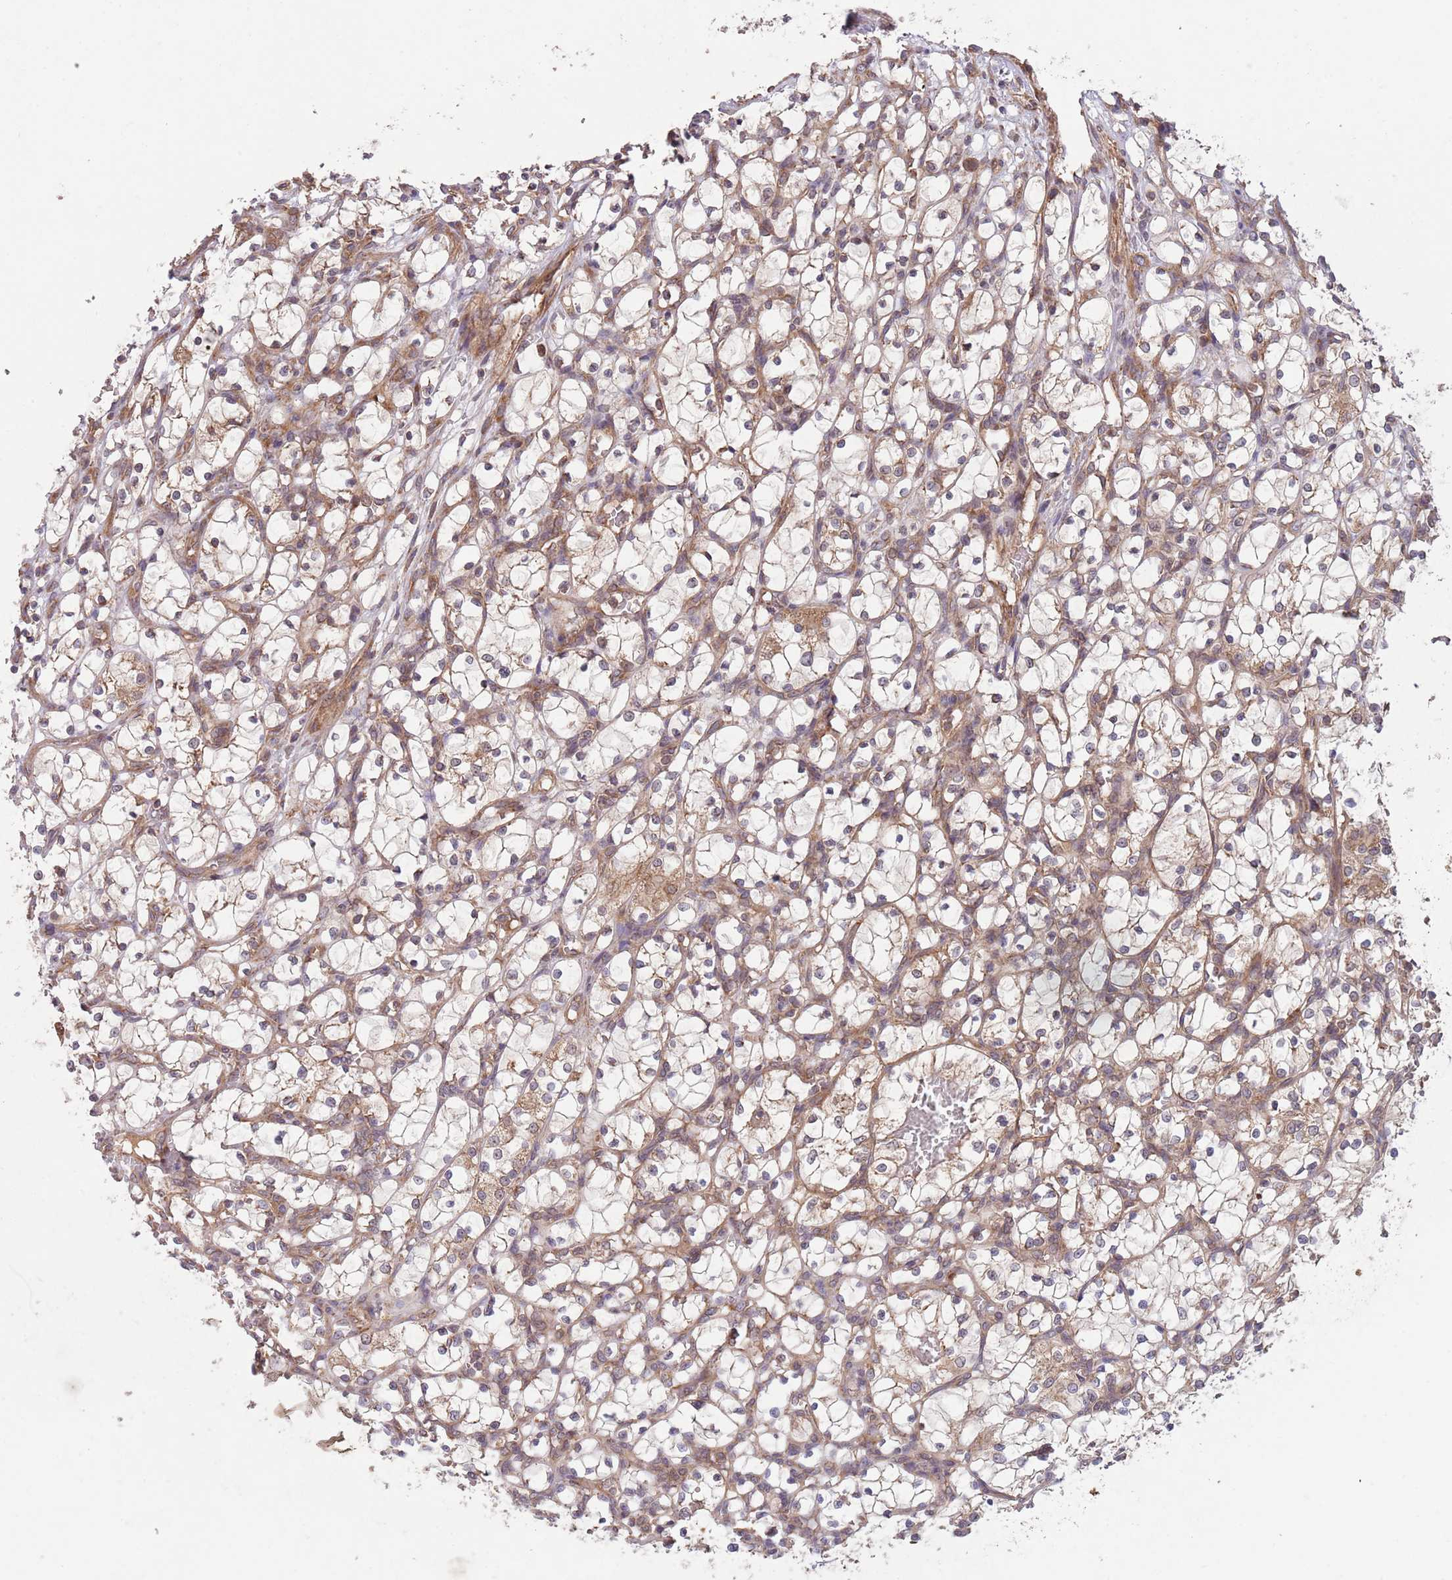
{"staining": {"intensity": "moderate", "quantity": ">75%", "location": "cytoplasmic/membranous"}, "tissue": "renal cancer", "cell_type": "Tumor cells", "image_type": "cancer", "snomed": [{"axis": "morphology", "description": "Adenocarcinoma, NOS"}, {"axis": "topography", "description": "Kidney"}], "caption": "Immunohistochemical staining of renal cancer (adenocarcinoma) exhibits moderate cytoplasmic/membranous protein staining in about >75% of tumor cells.", "gene": "MFNG", "patient": {"sex": "female", "age": 69}}